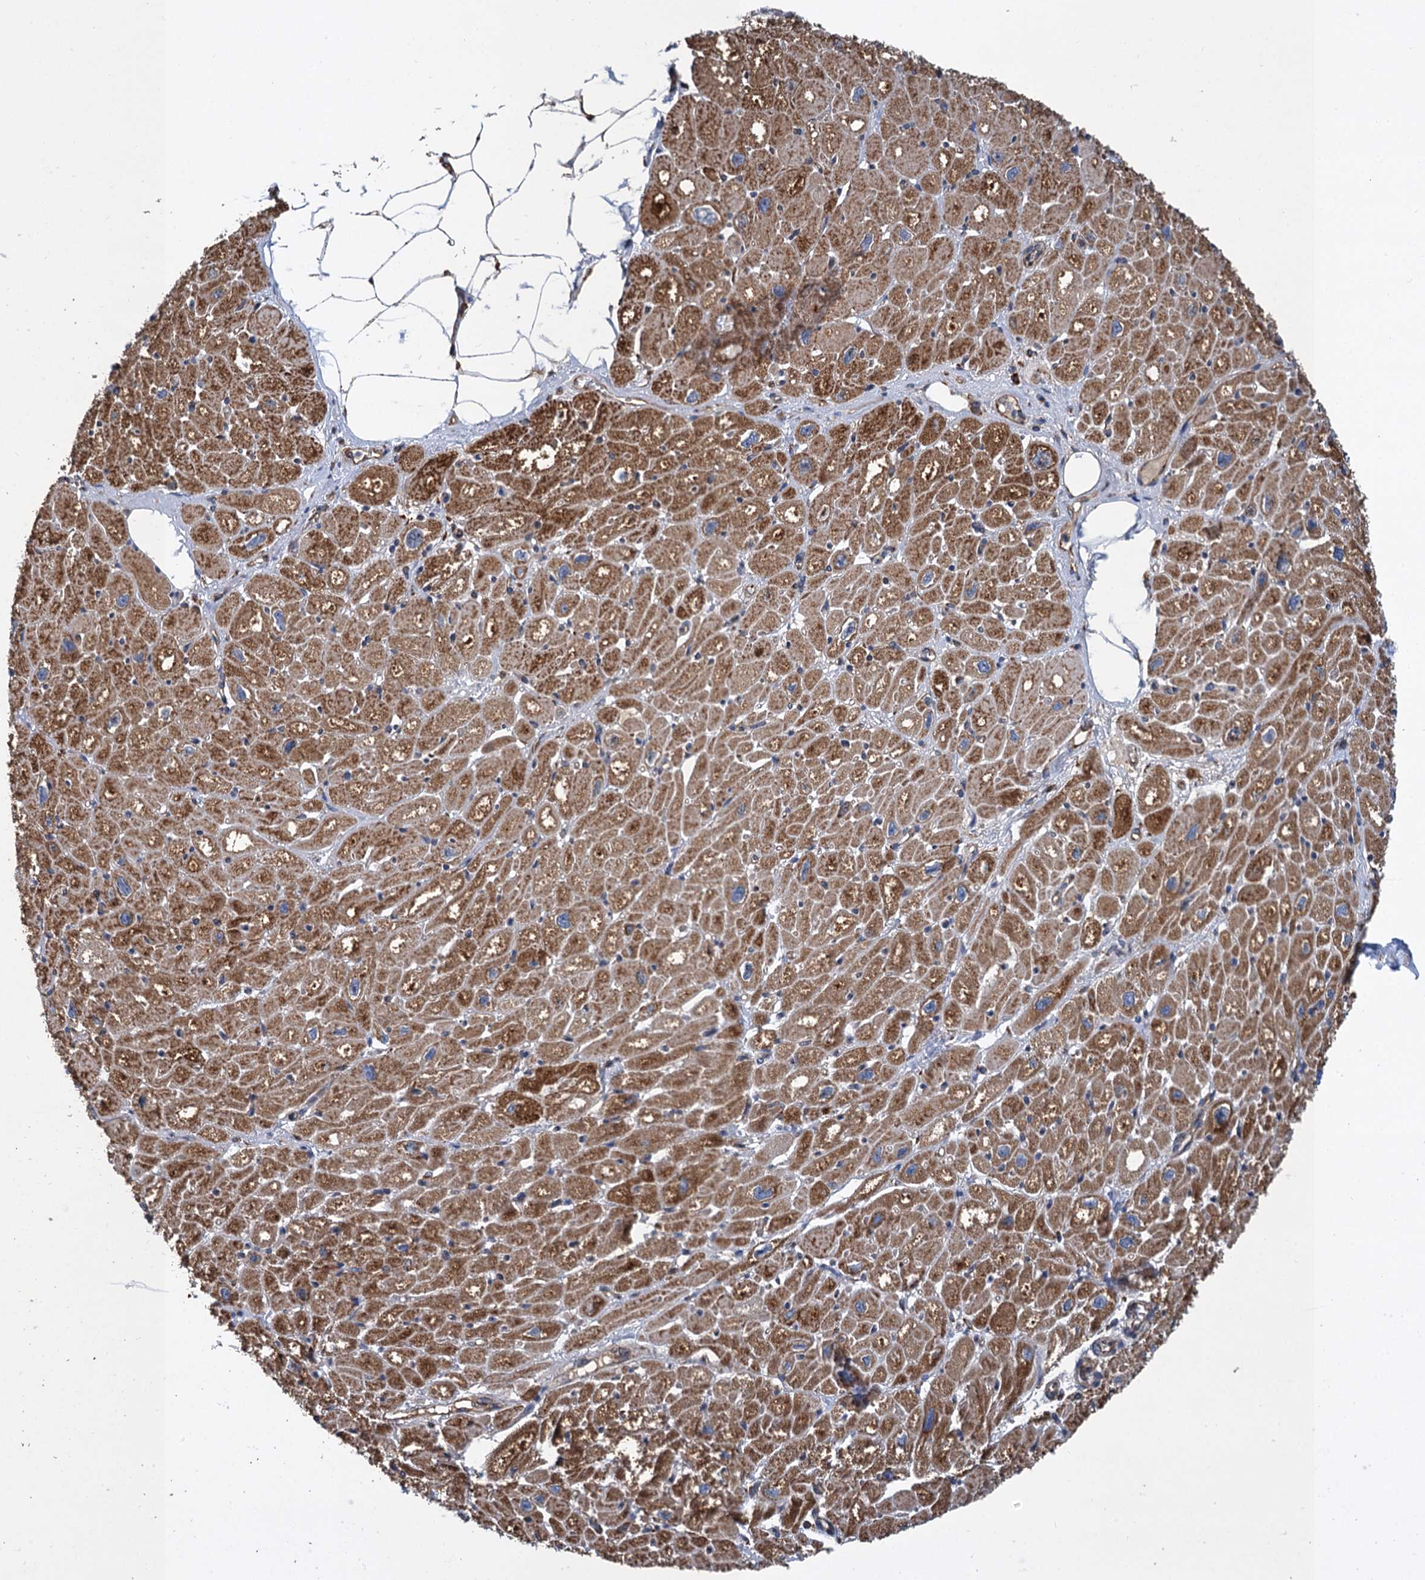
{"staining": {"intensity": "moderate", "quantity": ">75%", "location": "cytoplasmic/membranous"}, "tissue": "heart muscle", "cell_type": "Cardiomyocytes", "image_type": "normal", "snomed": [{"axis": "morphology", "description": "Normal tissue, NOS"}, {"axis": "topography", "description": "Heart"}], "caption": "Heart muscle was stained to show a protein in brown. There is medium levels of moderate cytoplasmic/membranous positivity in approximately >75% of cardiomyocytes. The staining is performed using DAB brown chromogen to label protein expression. The nuclei are counter-stained blue using hematoxylin.", "gene": "LINS1", "patient": {"sex": "male", "age": 50}}